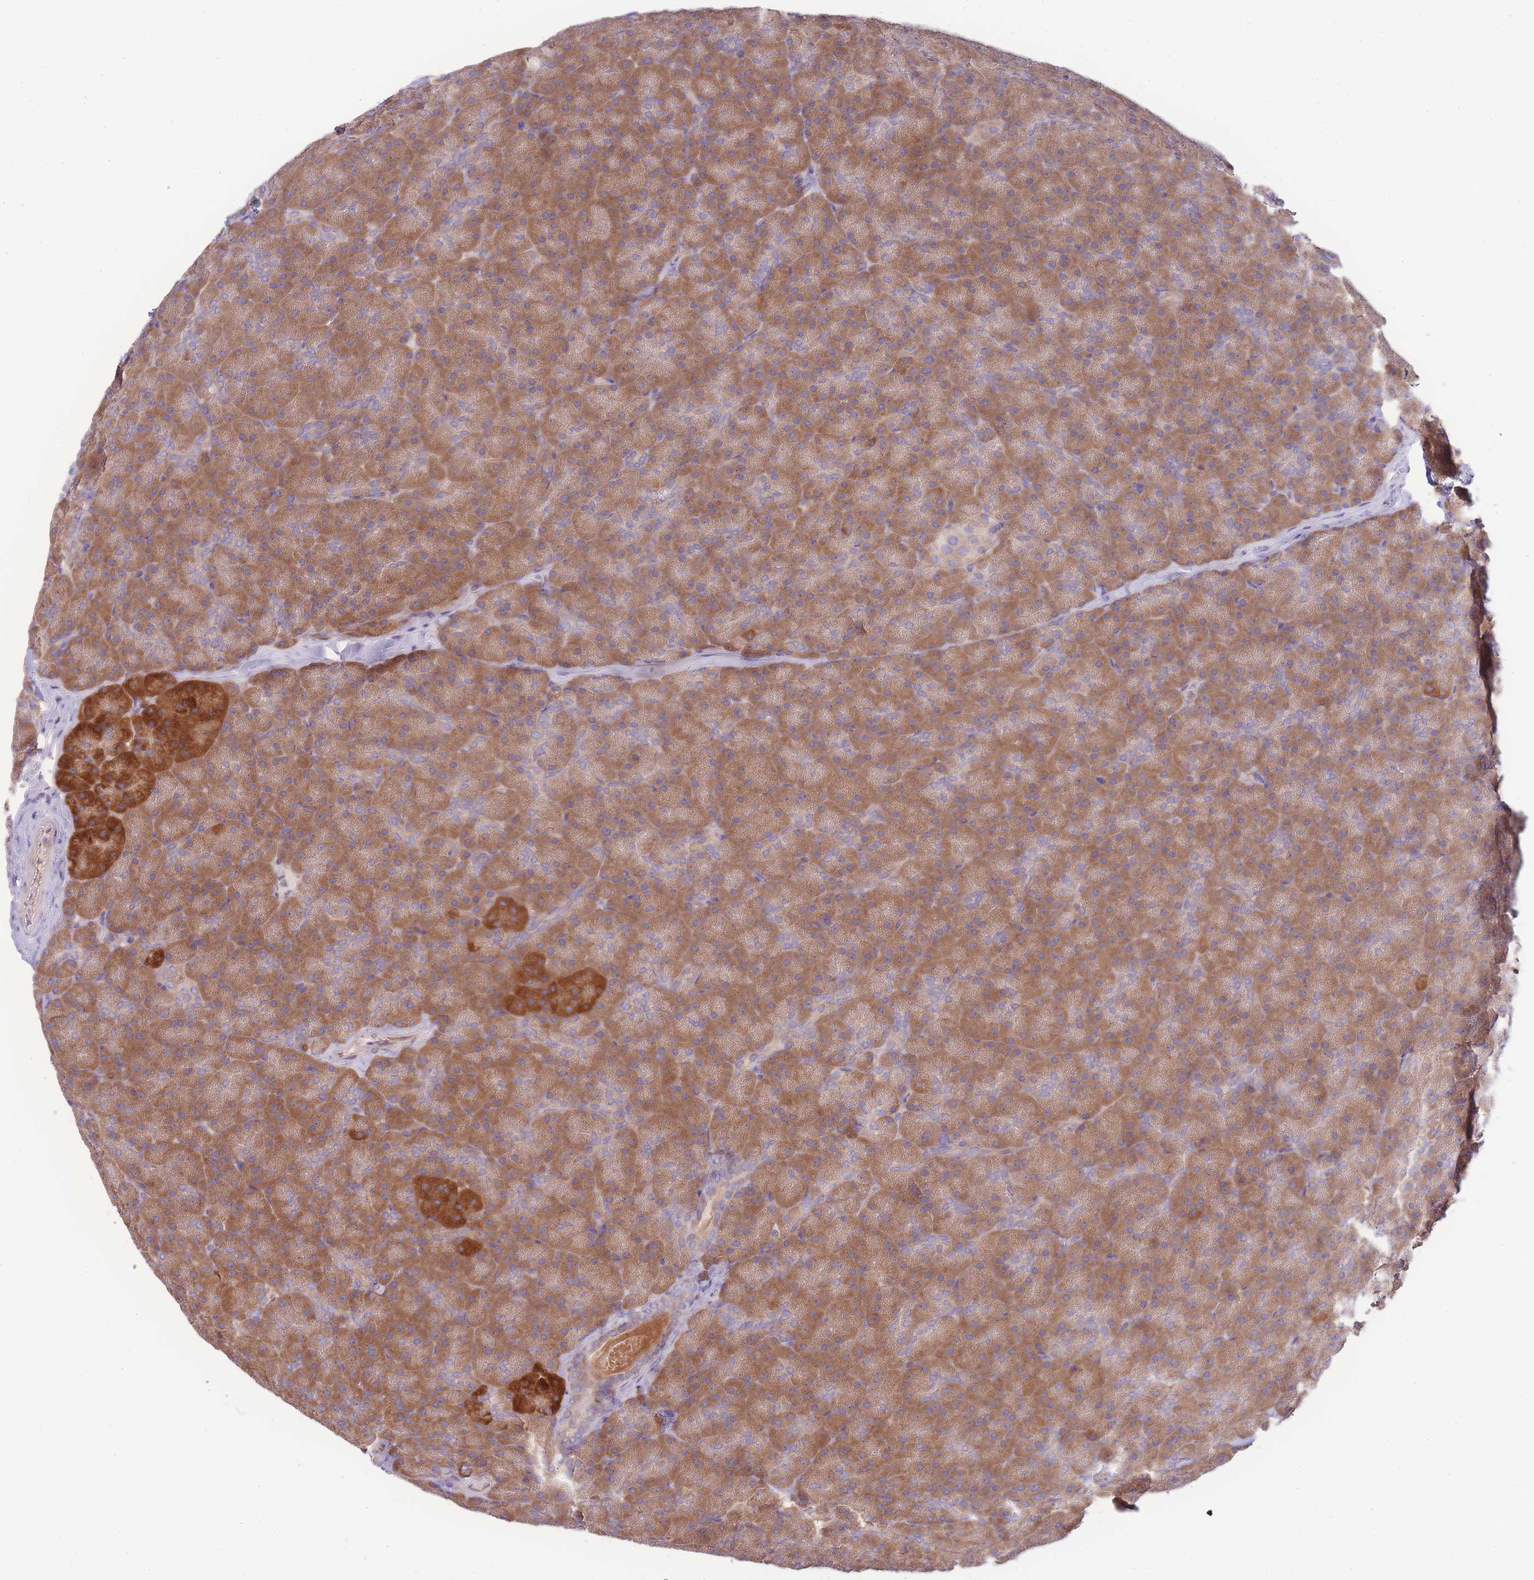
{"staining": {"intensity": "moderate", "quantity": ">75%", "location": "cytoplasmic/membranous"}, "tissue": "pancreas", "cell_type": "Exocrine glandular cells", "image_type": "normal", "snomed": [{"axis": "morphology", "description": "Normal tissue, NOS"}, {"axis": "topography", "description": "Pancreas"}], "caption": "A brown stain labels moderate cytoplasmic/membranous staining of a protein in exocrine glandular cells of benign pancreas. The staining was performed using DAB to visualize the protein expression in brown, while the nuclei were stained in blue with hematoxylin (Magnification: 20x).", "gene": "BEX1", "patient": {"sex": "male", "age": 36}}